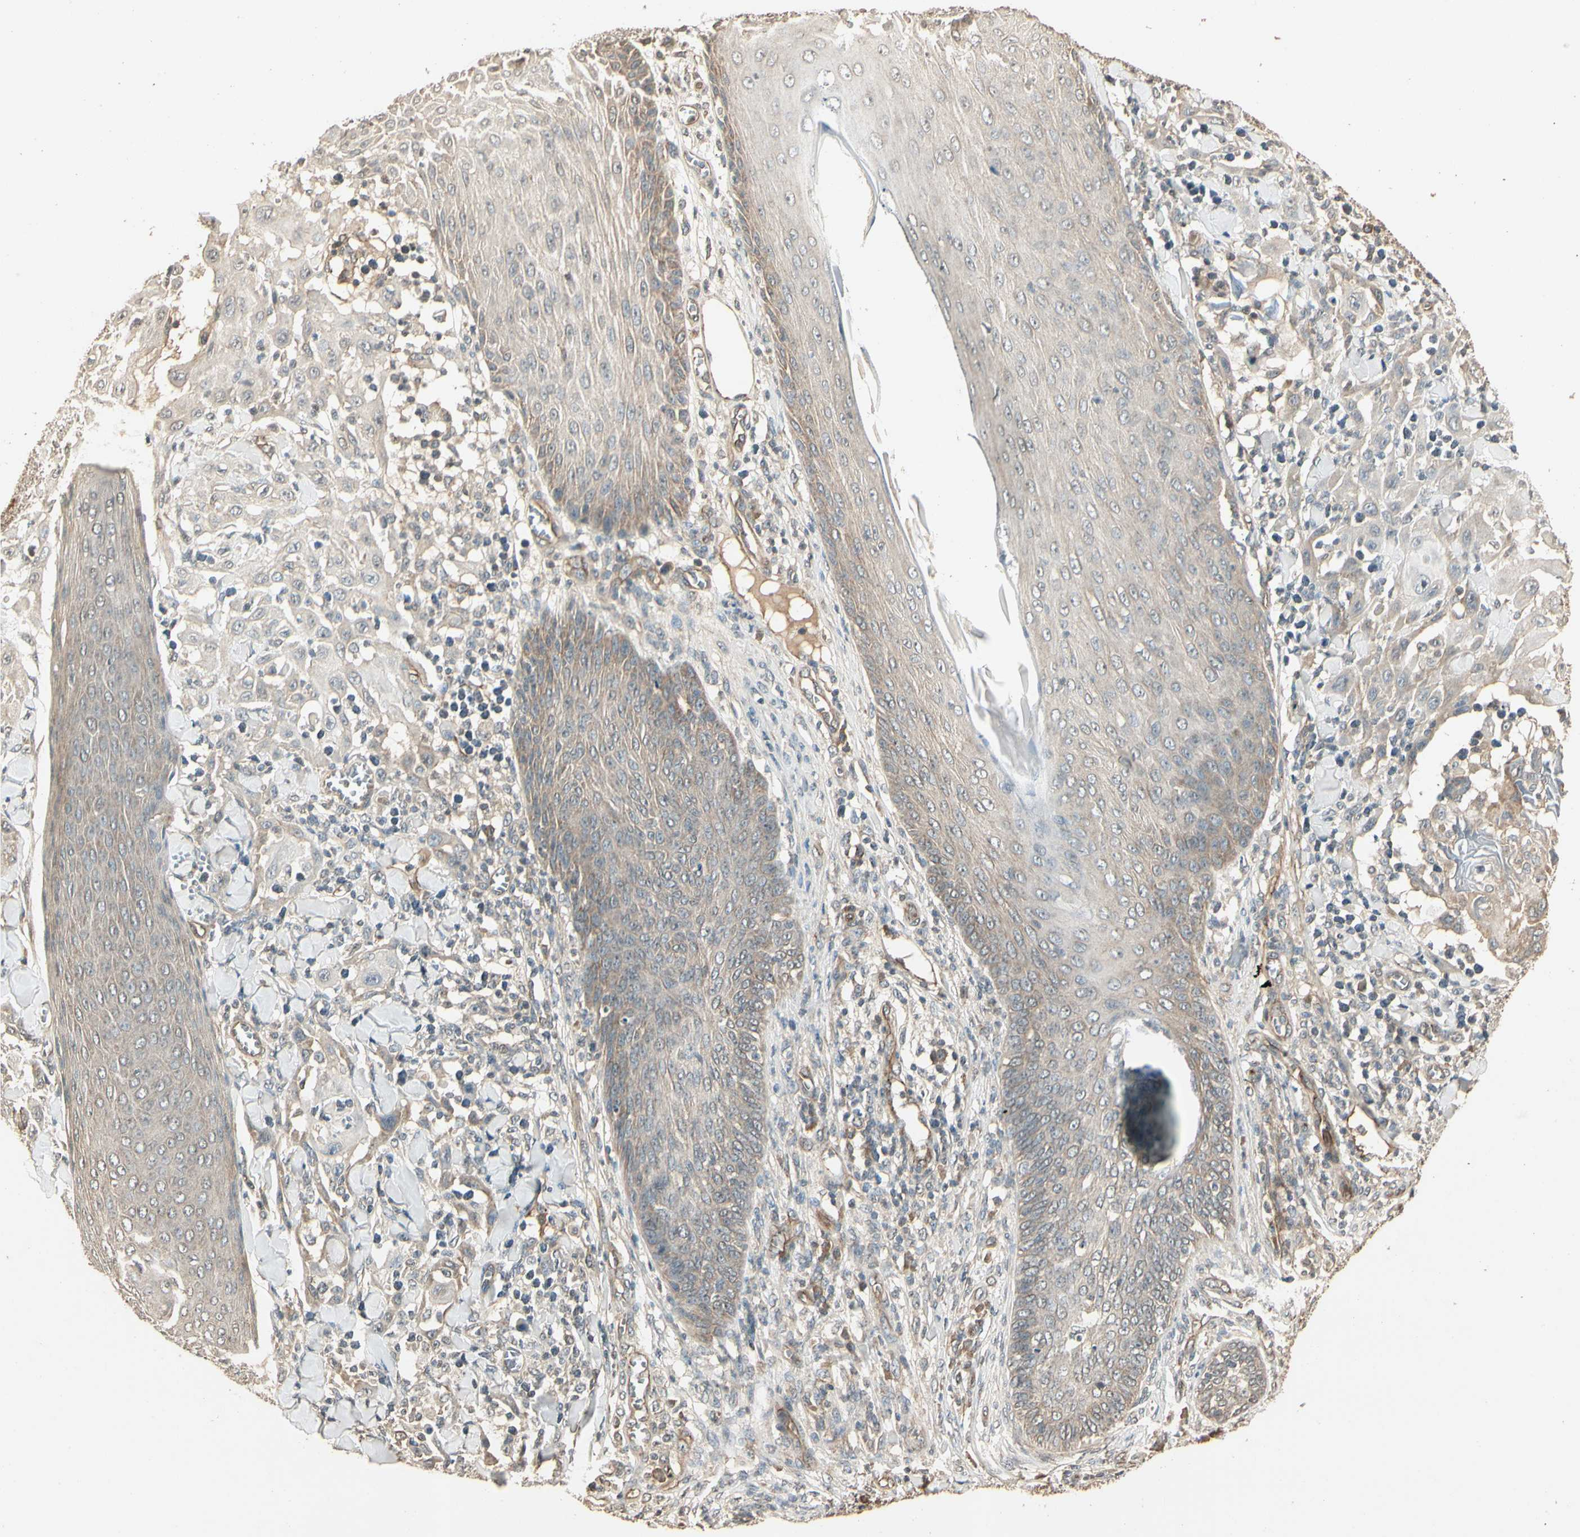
{"staining": {"intensity": "weak", "quantity": "<25%", "location": "cytoplasmic/membranous"}, "tissue": "skin cancer", "cell_type": "Tumor cells", "image_type": "cancer", "snomed": [{"axis": "morphology", "description": "Squamous cell carcinoma, NOS"}, {"axis": "topography", "description": "Skin"}], "caption": "Skin squamous cell carcinoma stained for a protein using immunohistochemistry (IHC) displays no staining tumor cells.", "gene": "RNF180", "patient": {"sex": "male", "age": 24}}